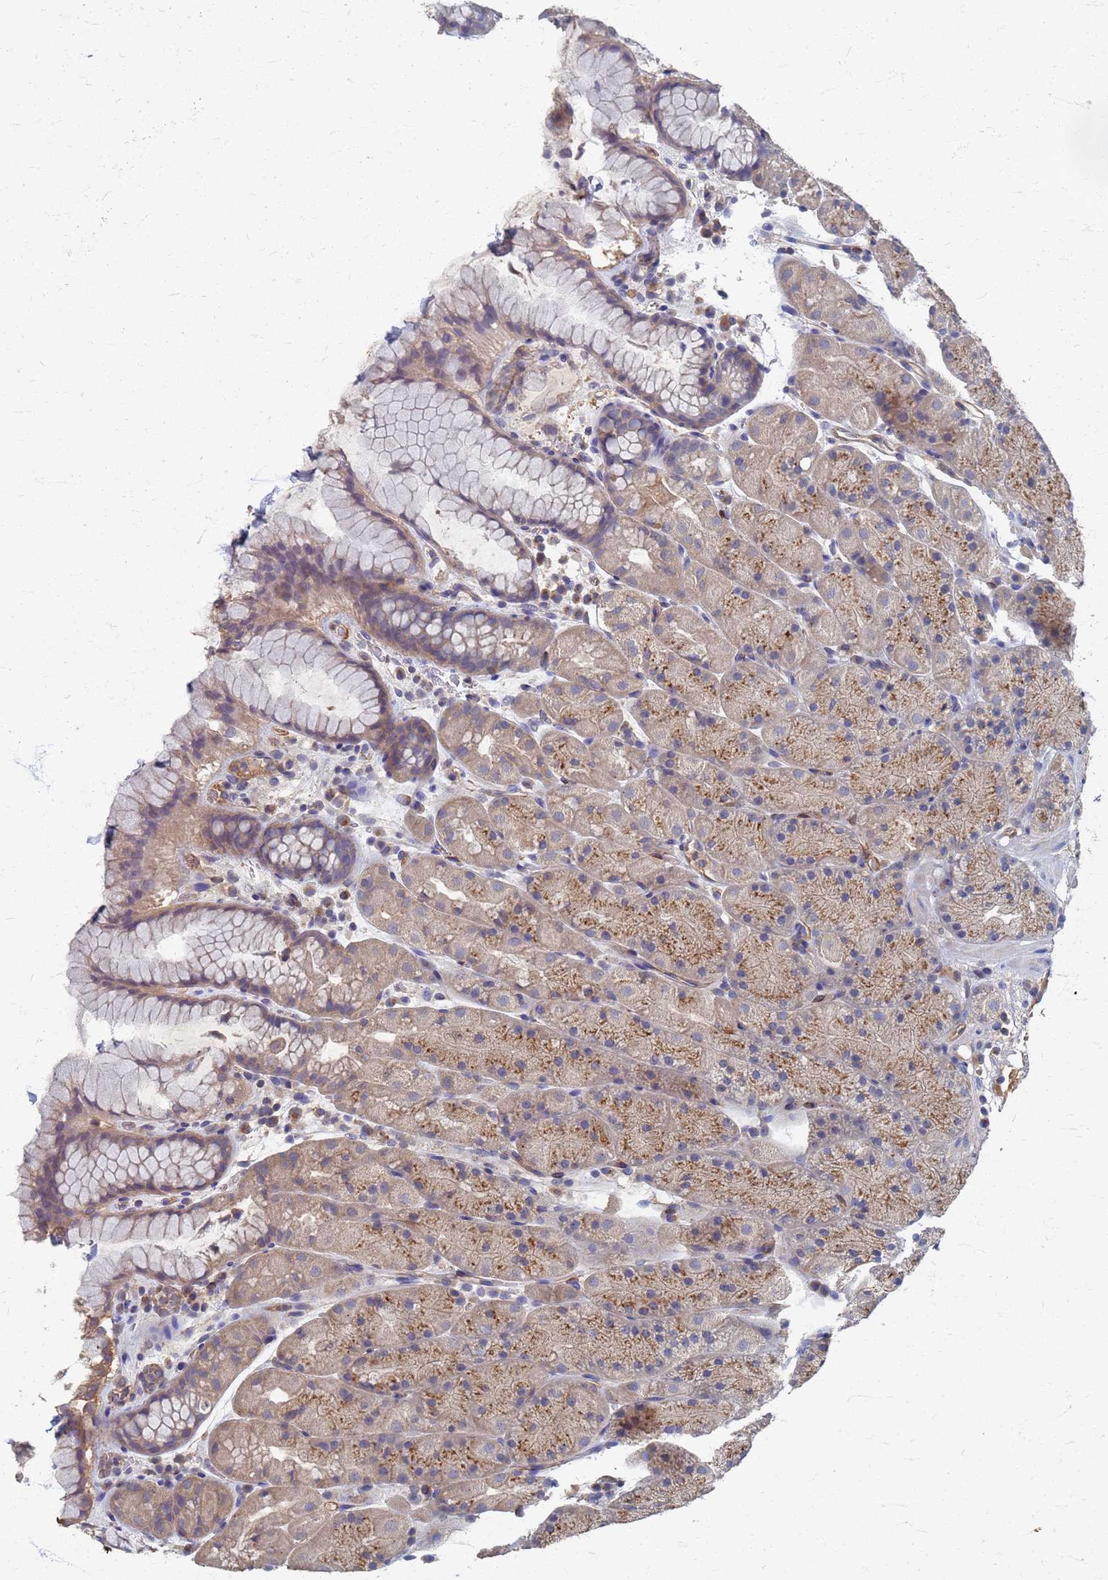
{"staining": {"intensity": "moderate", "quantity": ">75%", "location": "cytoplasmic/membranous"}, "tissue": "stomach", "cell_type": "Glandular cells", "image_type": "normal", "snomed": [{"axis": "morphology", "description": "Normal tissue, NOS"}, {"axis": "topography", "description": "Stomach, upper"}, {"axis": "topography", "description": "Stomach, lower"}], "caption": "The photomicrograph demonstrates immunohistochemical staining of benign stomach. There is moderate cytoplasmic/membranous positivity is present in approximately >75% of glandular cells.", "gene": "KRCC1", "patient": {"sex": "male", "age": 67}}